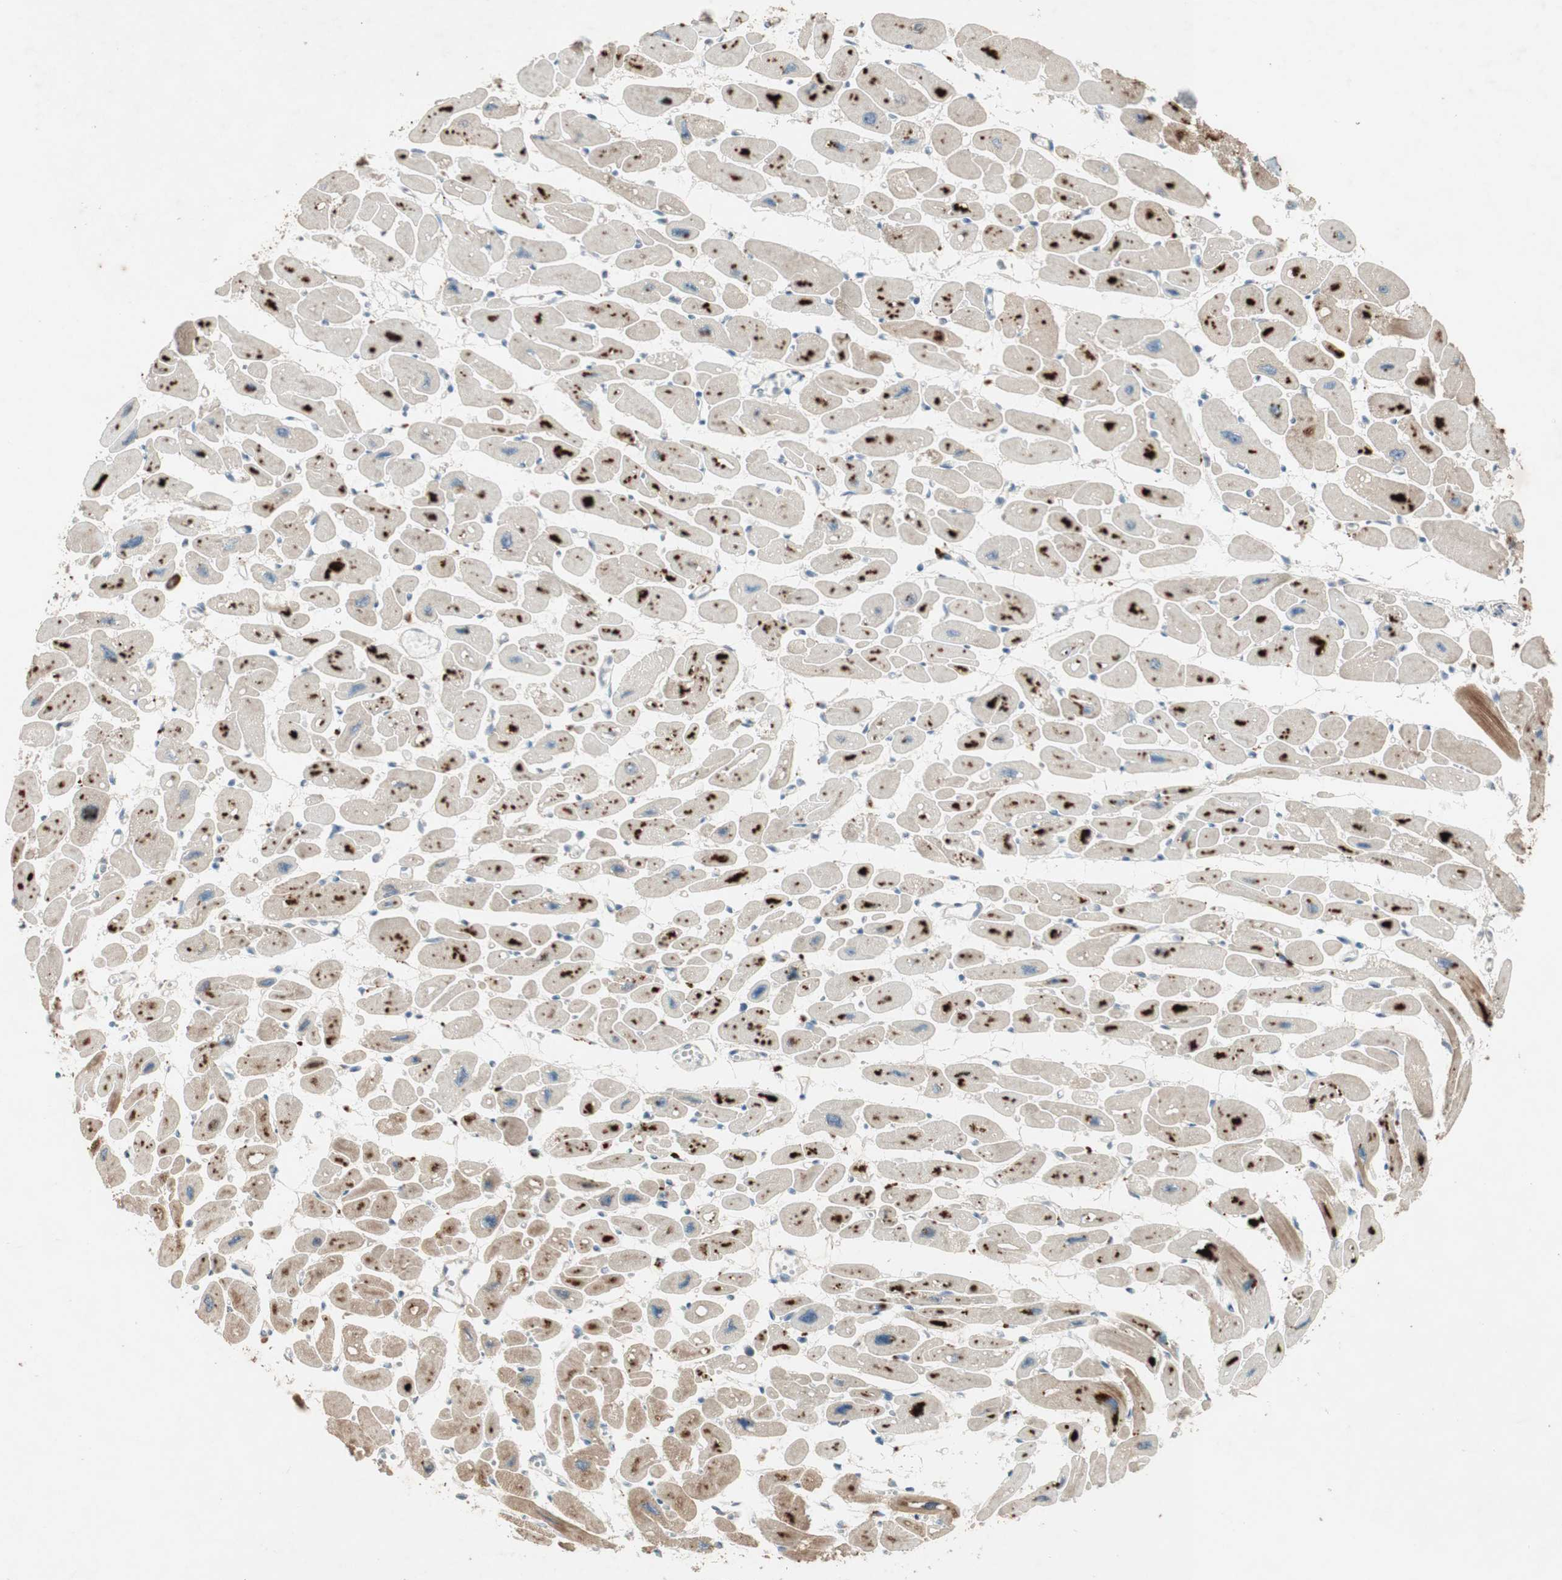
{"staining": {"intensity": "strong", "quantity": "25%-75%", "location": "cytoplasmic/membranous"}, "tissue": "heart muscle", "cell_type": "Cardiomyocytes", "image_type": "normal", "snomed": [{"axis": "morphology", "description": "Normal tissue, NOS"}, {"axis": "topography", "description": "Heart"}], "caption": "This image reveals immunohistochemistry (IHC) staining of benign human heart muscle, with high strong cytoplasmic/membranous staining in about 25%-75% of cardiomyocytes.", "gene": "APOO", "patient": {"sex": "female", "age": 54}}